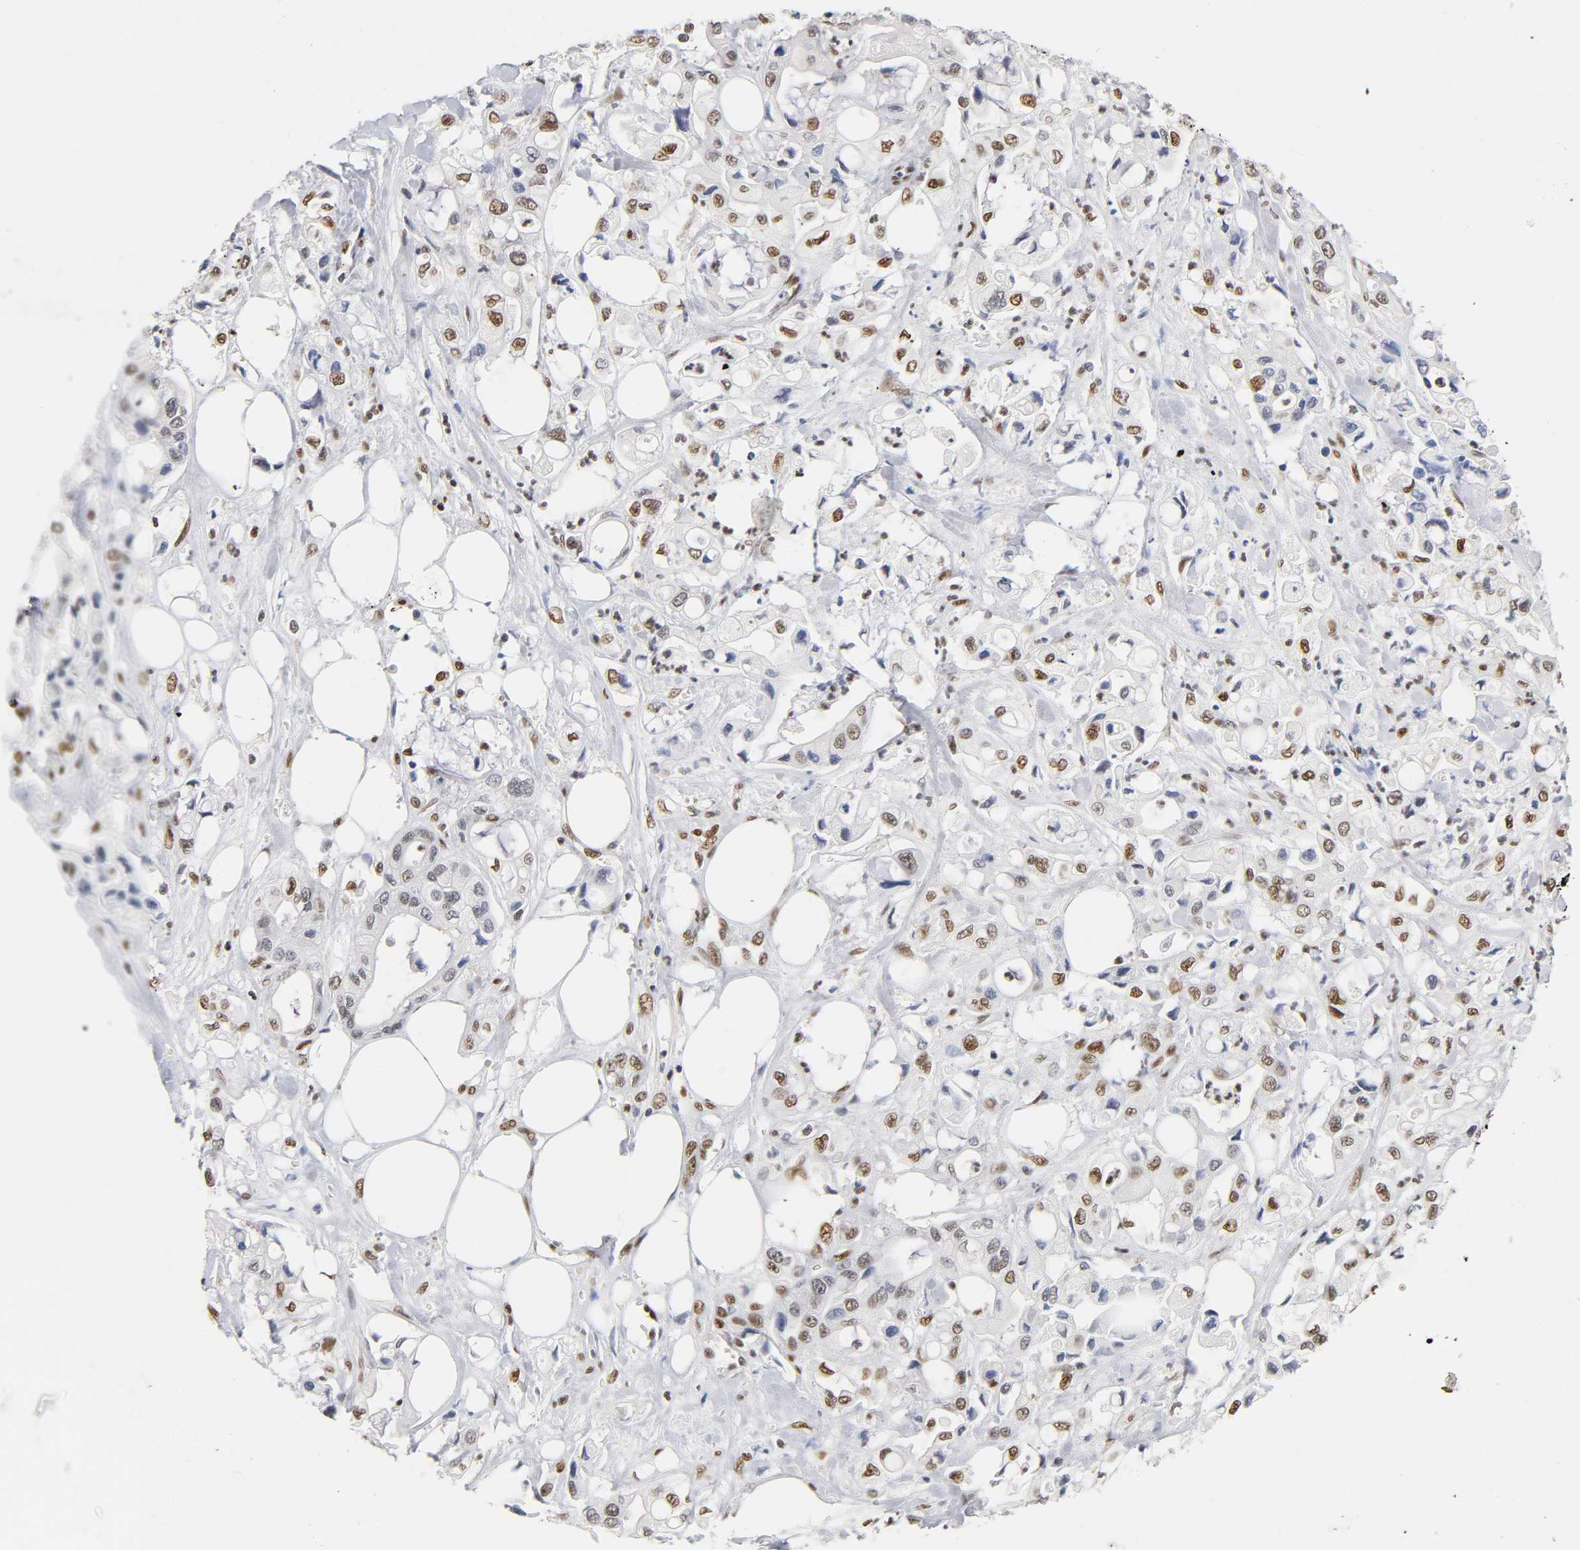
{"staining": {"intensity": "moderate", "quantity": "25%-75%", "location": "nuclear"}, "tissue": "pancreatic cancer", "cell_type": "Tumor cells", "image_type": "cancer", "snomed": [{"axis": "morphology", "description": "Adenocarcinoma, NOS"}, {"axis": "topography", "description": "Pancreas"}], "caption": "Protein staining of adenocarcinoma (pancreatic) tissue shows moderate nuclear expression in about 25%-75% of tumor cells. Immunohistochemistry stains the protein of interest in brown and the nuclei are stained blue.", "gene": "NR3C1", "patient": {"sex": "male", "age": 70}}